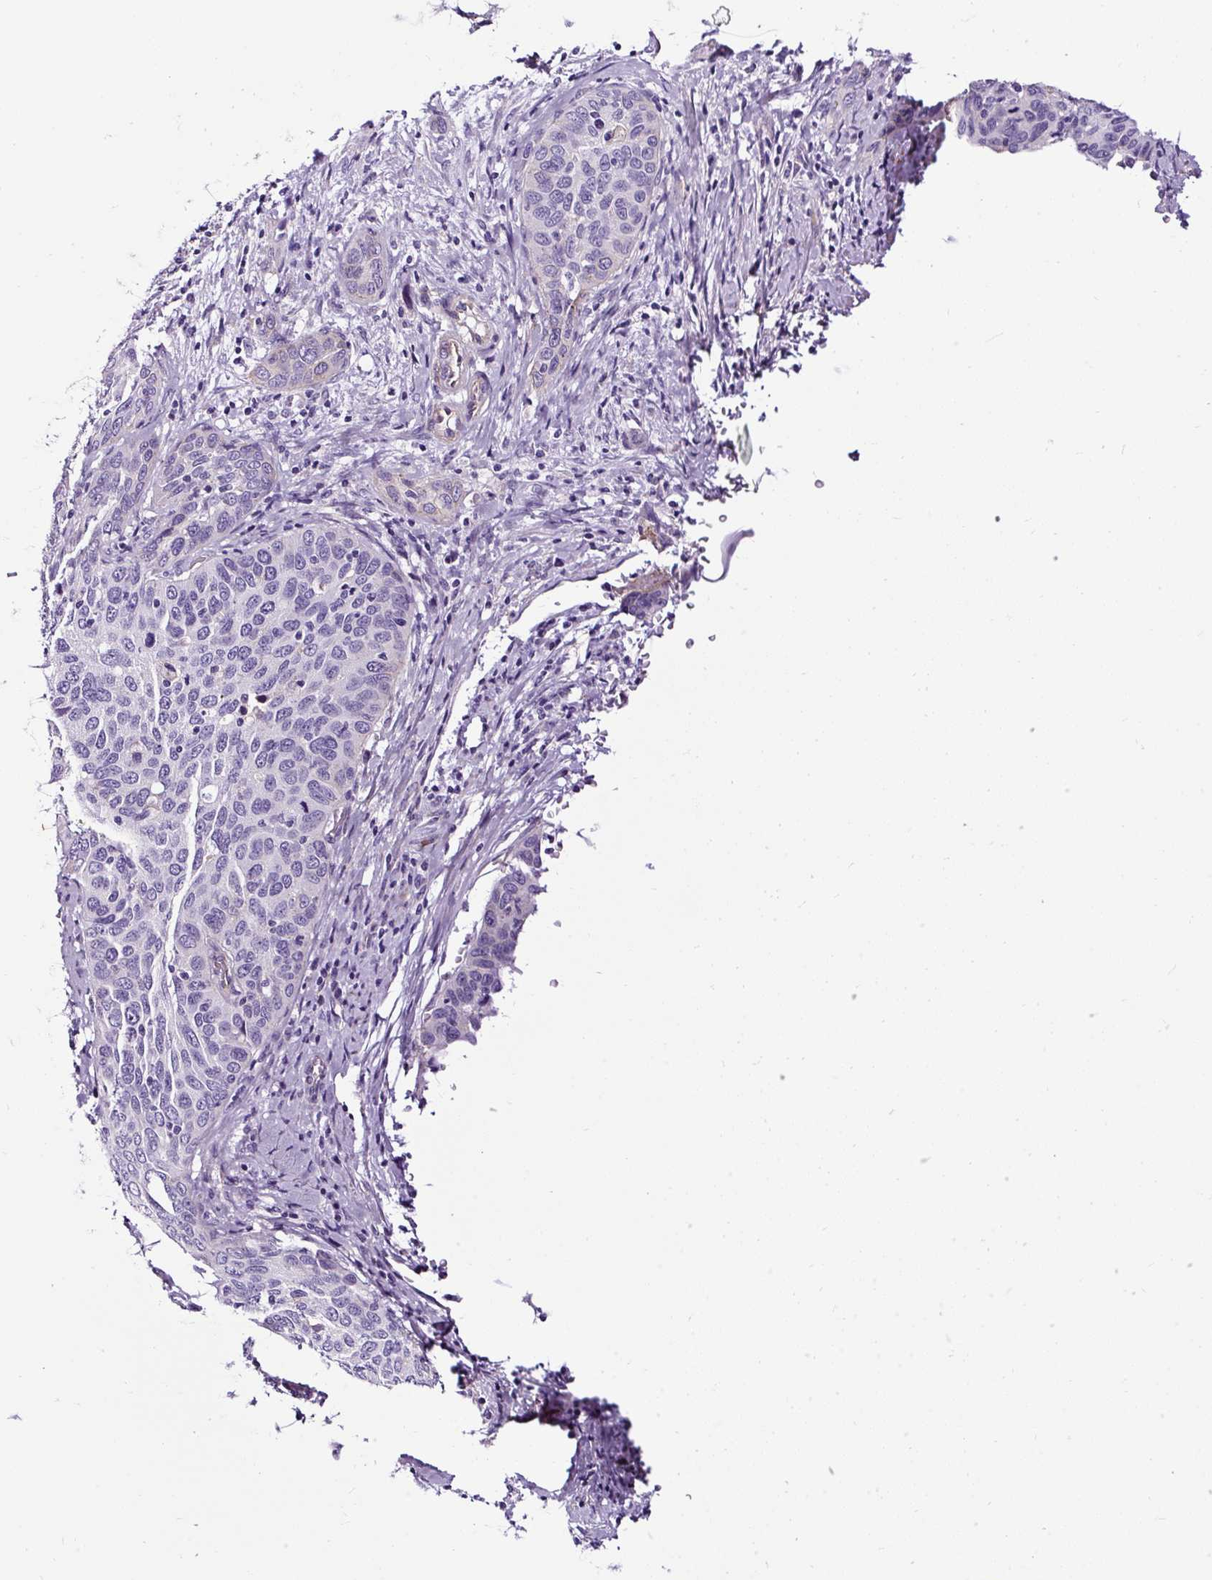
{"staining": {"intensity": "negative", "quantity": "none", "location": "none"}, "tissue": "cervical cancer", "cell_type": "Tumor cells", "image_type": "cancer", "snomed": [{"axis": "morphology", "description": "Squamous cell carcinoma, NOS"}, {"axis": "topography", "description": "Cervix"}], "caption": "This is a photomicrograph of immunohistochemistry (IHC) staining of cervical cancer (squamous cell carcinoma), which shows no expression in tumor cells. (Stains: DAB immunohistochemistry with hematoxylin counter stain, Microscopy: brightfield microscopy at high magnification).", "gene": "SLC7A8", "patient": {"sex": "female", "age": 60}}